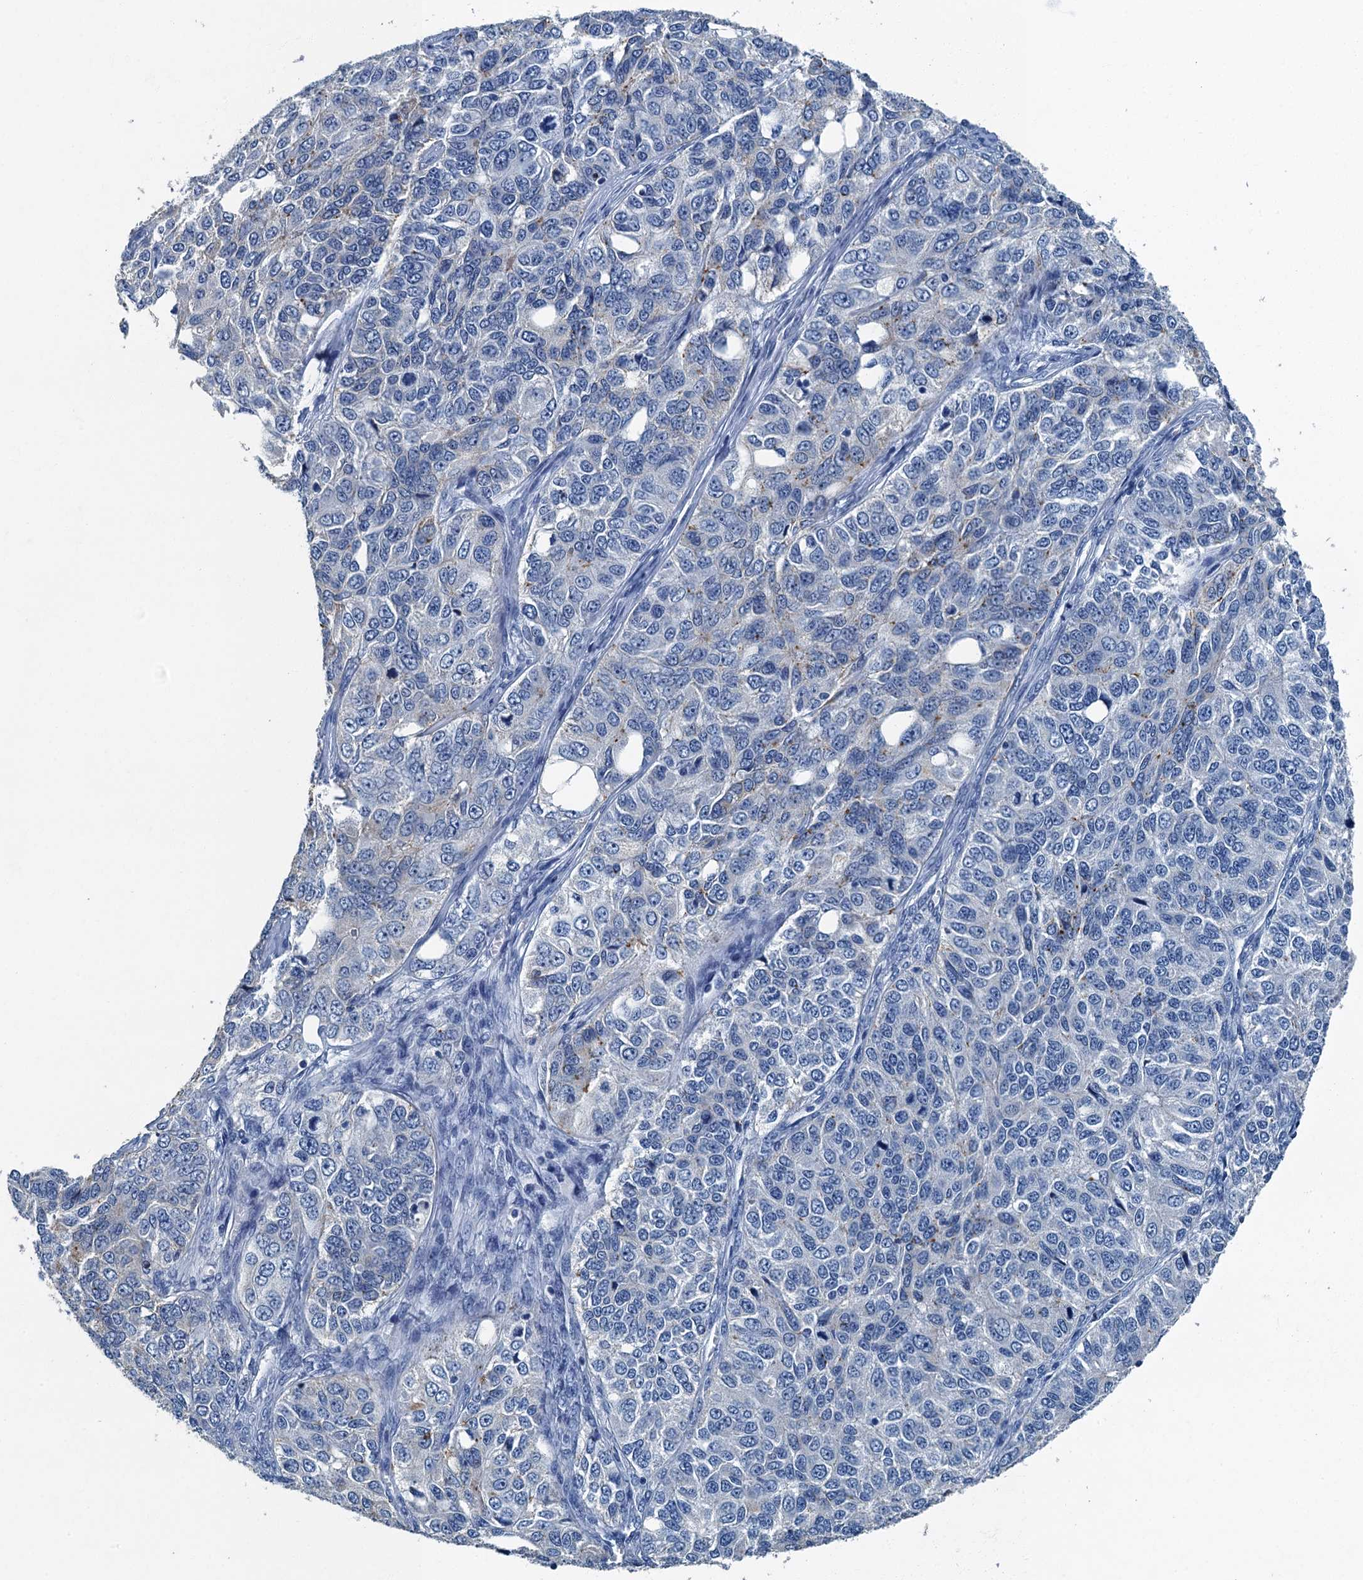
{"staining": {"intensity": "negative", "quantity": "none", "location": "none"}, "tissue": "ovarian cancer", "cell_type": "Tumor cells", "image_type": "cancer", "snomed": [{"axis": "morphology", "description": "Carcinoma, endometroid"}, {"axis": "topography", "description": "Ovary"}], "caption": "Tumor cells show no significant expression in endometroid carcinoma (ovarian).", "gene": "GADL1", "patient": {"sex": "female", "age": 51}}